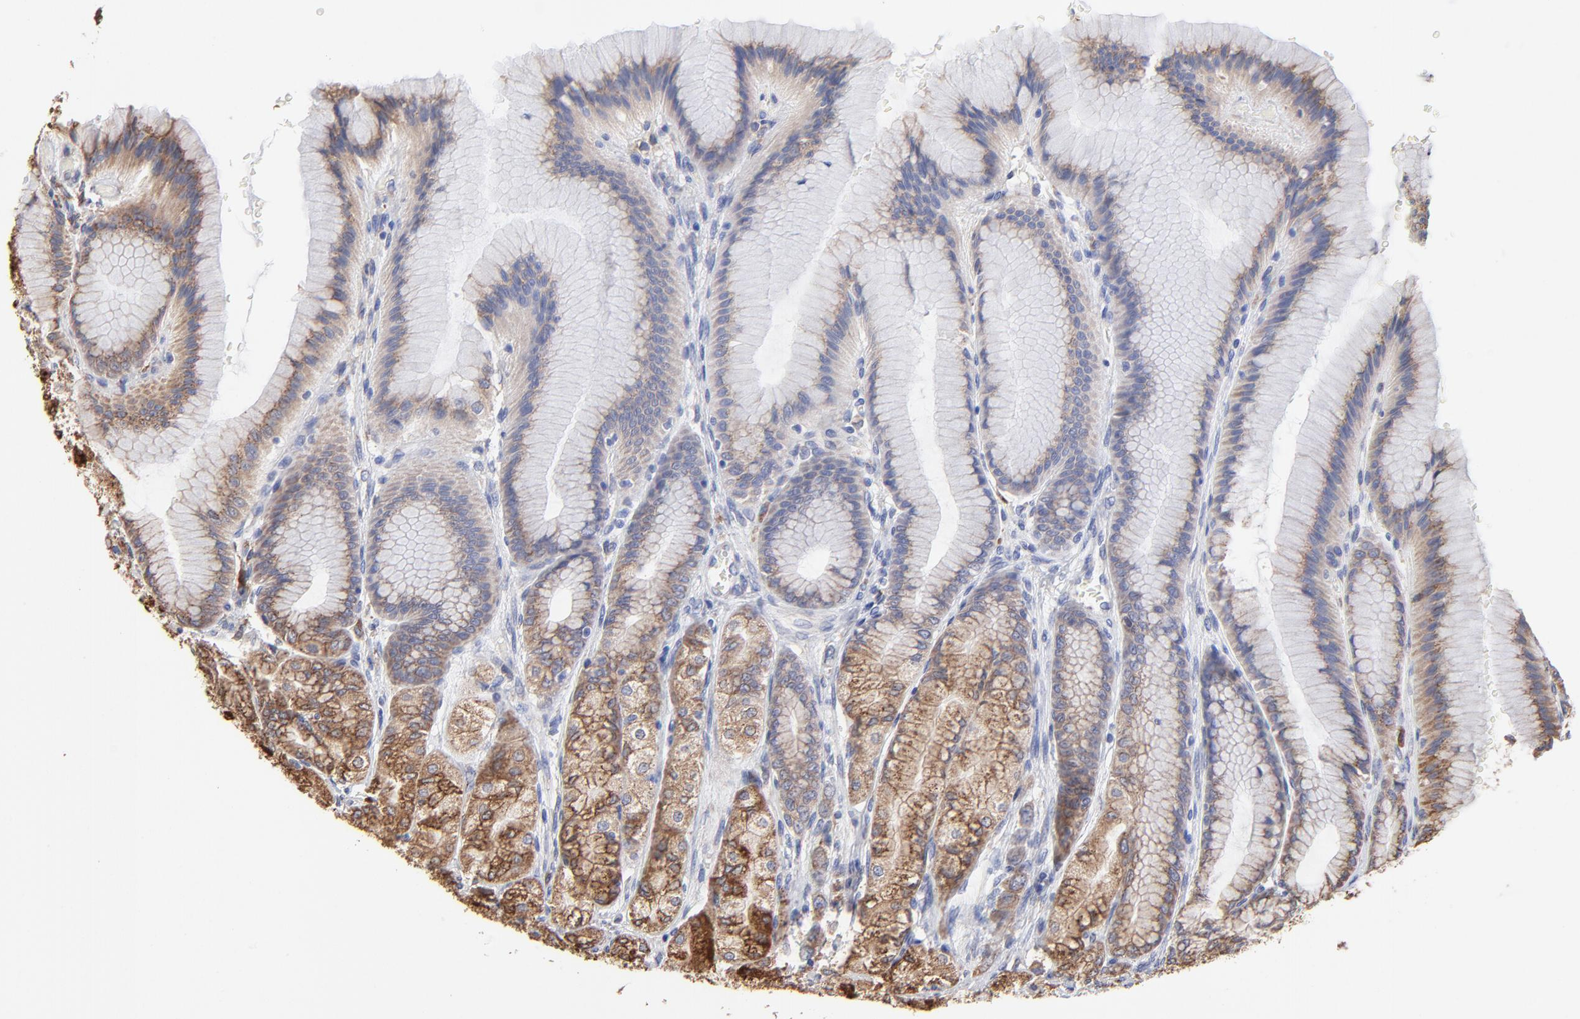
{"staining": {"intensity": "moderate", "quantity": "25%-75%", "location": "cytoplasmic/membranous"}, "tissue": "stomach", "cell_type": "Glandular cells", "image_type": "normal", "snomed": [{"axis": "morphology", "description": "Normal tissue, NOS"}, {"axis": "morphology", "description": "Adenocarcinoma, NOS"}, {"axis": "topography", "description": "Stomach"}, {"axis": "topography", "description": "Stomach, lower"}], "caption": "Moderate cytoplasmic/membranous positivity is appreciated in about 25%-75% of glandular cells in unremarkable stomach. (Brightfield microscopy of DAB IHC at high magnification).", "gene": "LMAN1", "patient": {"sex": "female", "age": 65}}